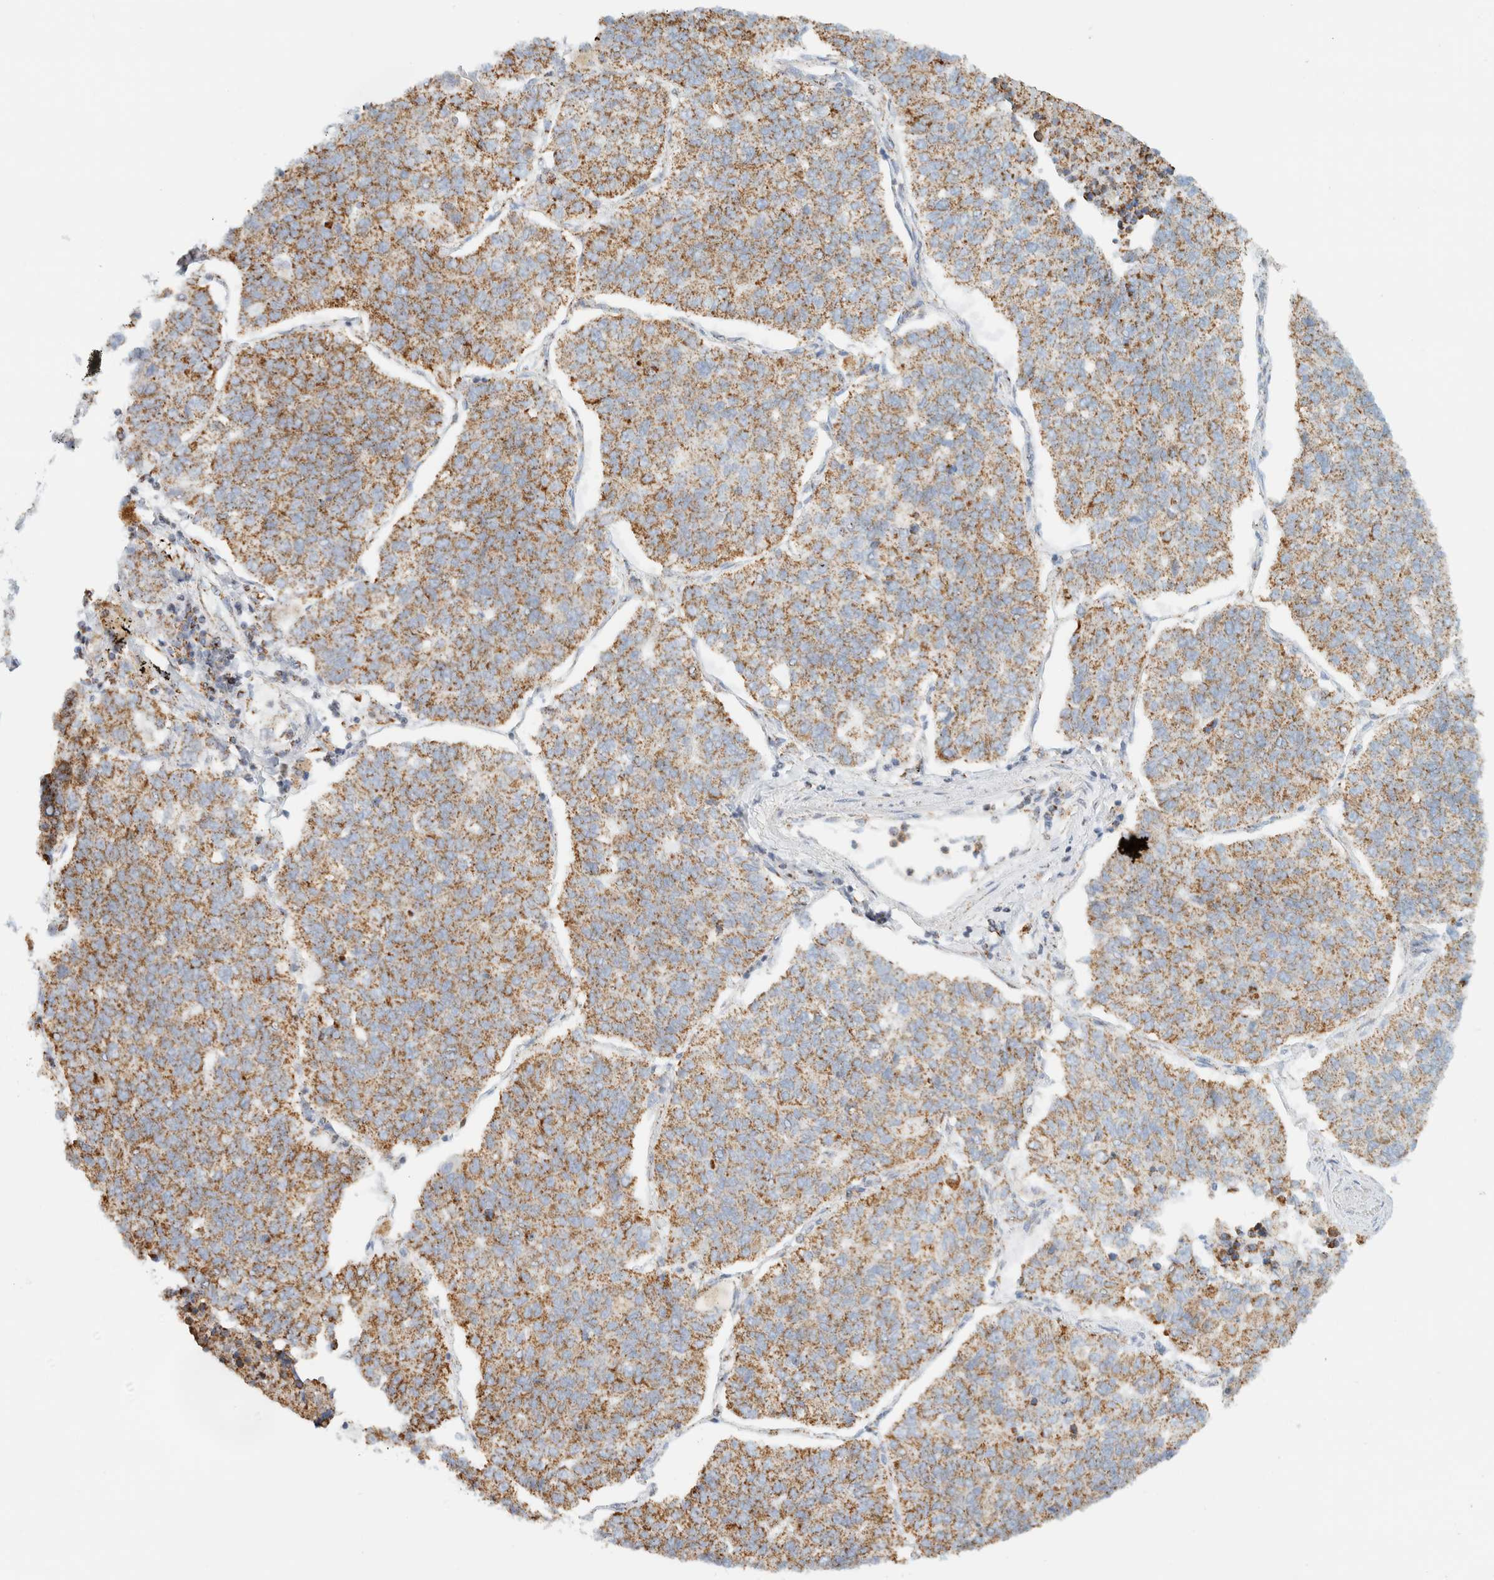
{"staining": {"intensity": "moderate", "quantity": ">75%", "location": "cytoplasmic/membranous"}, "tissue": "lung cancer", "cell_type": "Tumor cells", "image_type": "cancer", "snomed": [{"axis": "morphology", "description": "Adenocarcinoma, NOS"}, {"axis": "topography", "description": "Lung"}], "caption": "Lung cancer stained with immunohistochemistry displays moderate cytoplasmic/membranous expression in about >75% of tumor cells.", "gene": "KIFAP3", "patient": {"sex": "male", "age": 49}}